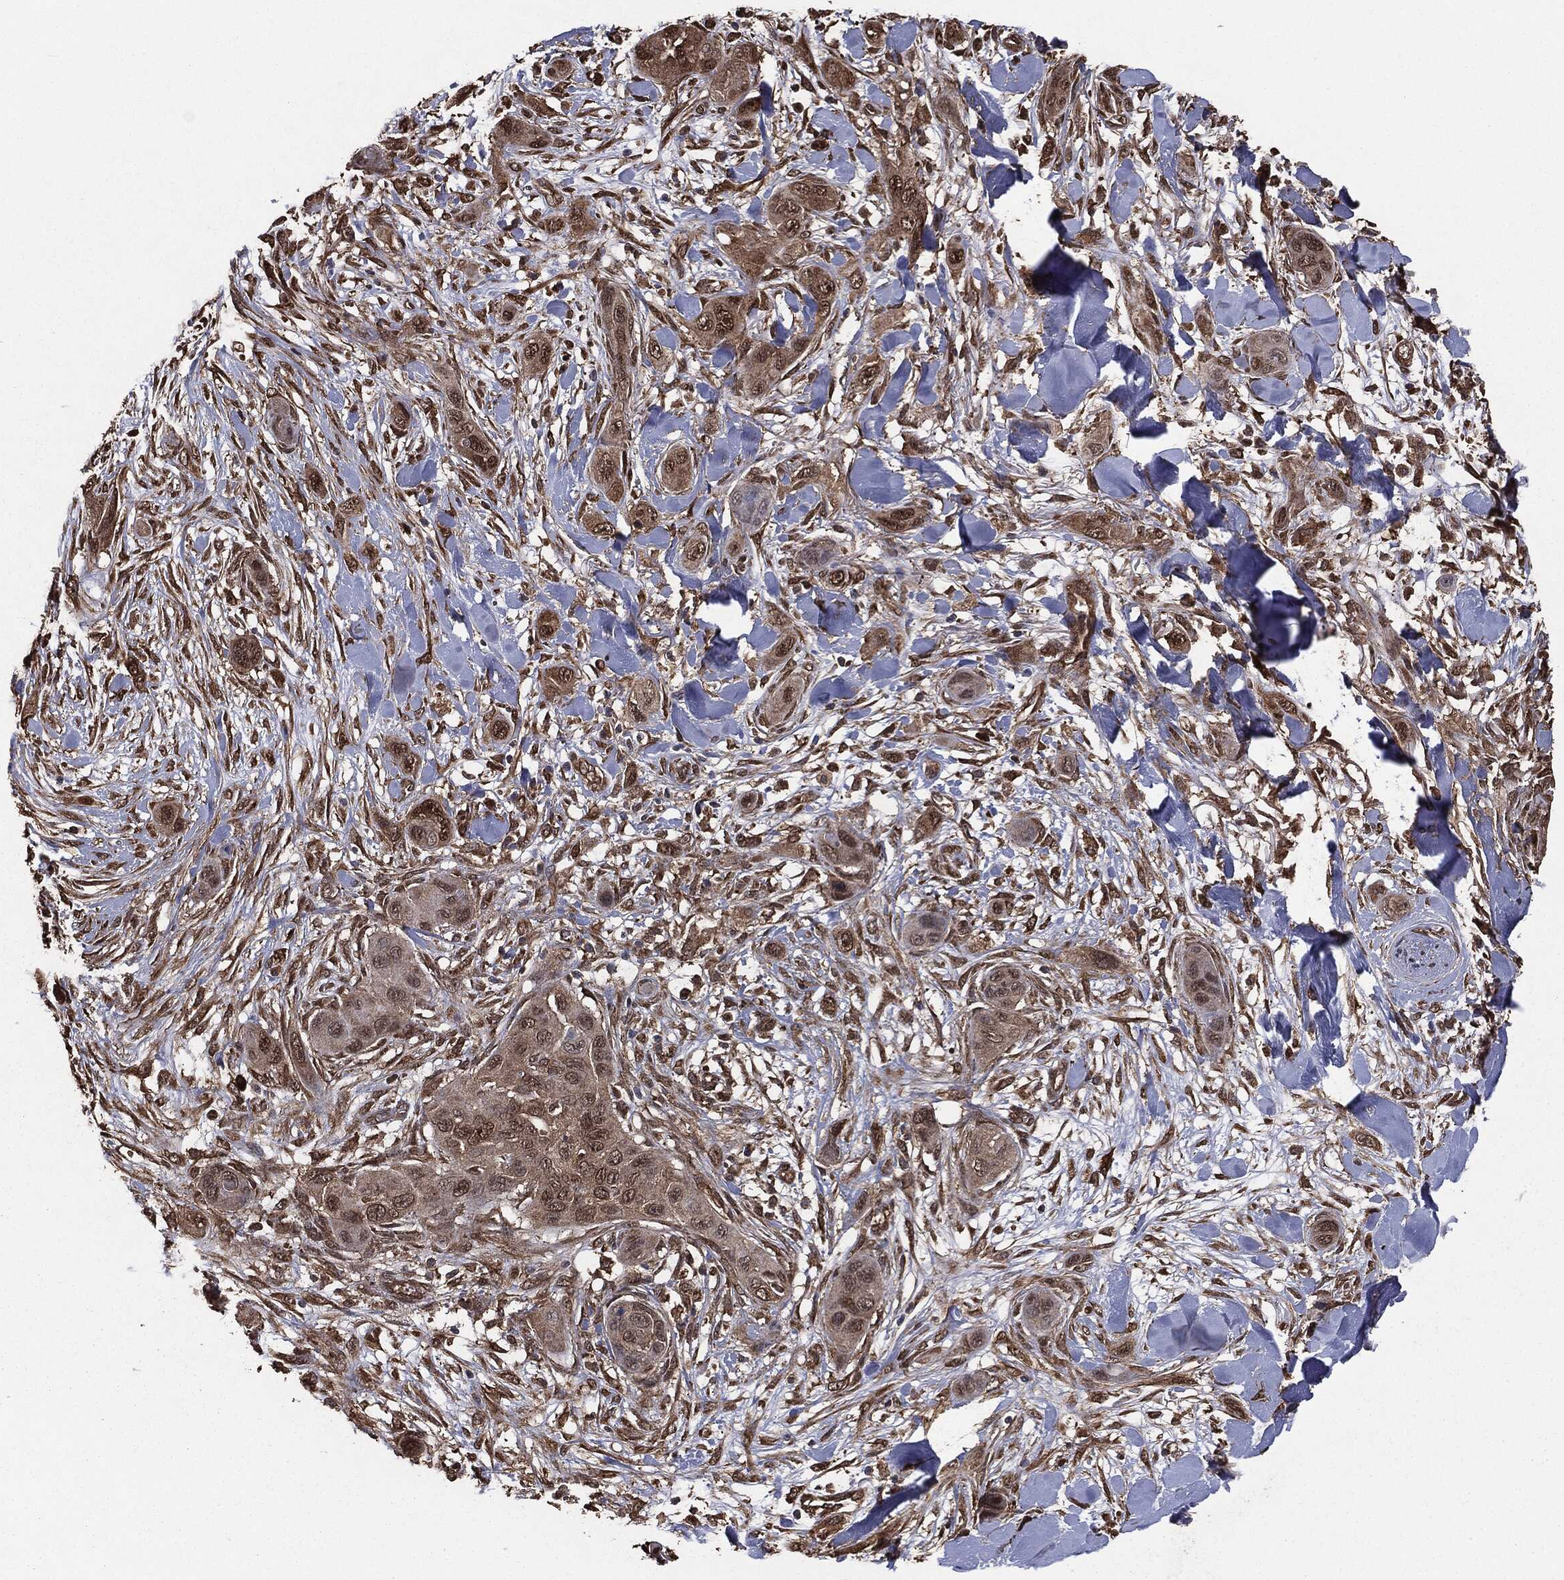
{"staining": {"intensity": "moderate", "quantity": ">75%", "location": "cytoplasmic/membranous,nuclear"}, "tissue": "skin cancer", "cell_type": "Tumor cells", "image_type": "cancer", "snomed": [{"axis": "morphology", "description": "Squamous cell carcinoma, NOS"}, {"axis": "topography", "description": "Skin"}], "caption": "A micrograph of squamous cell carcinoma (skin) stained for a protein exhibits moderate cytoplasmic/membranous and nuclear brown staining in tumor cells.", "gene": "NME1", "patient": {"sex": "male", "age": 78}}